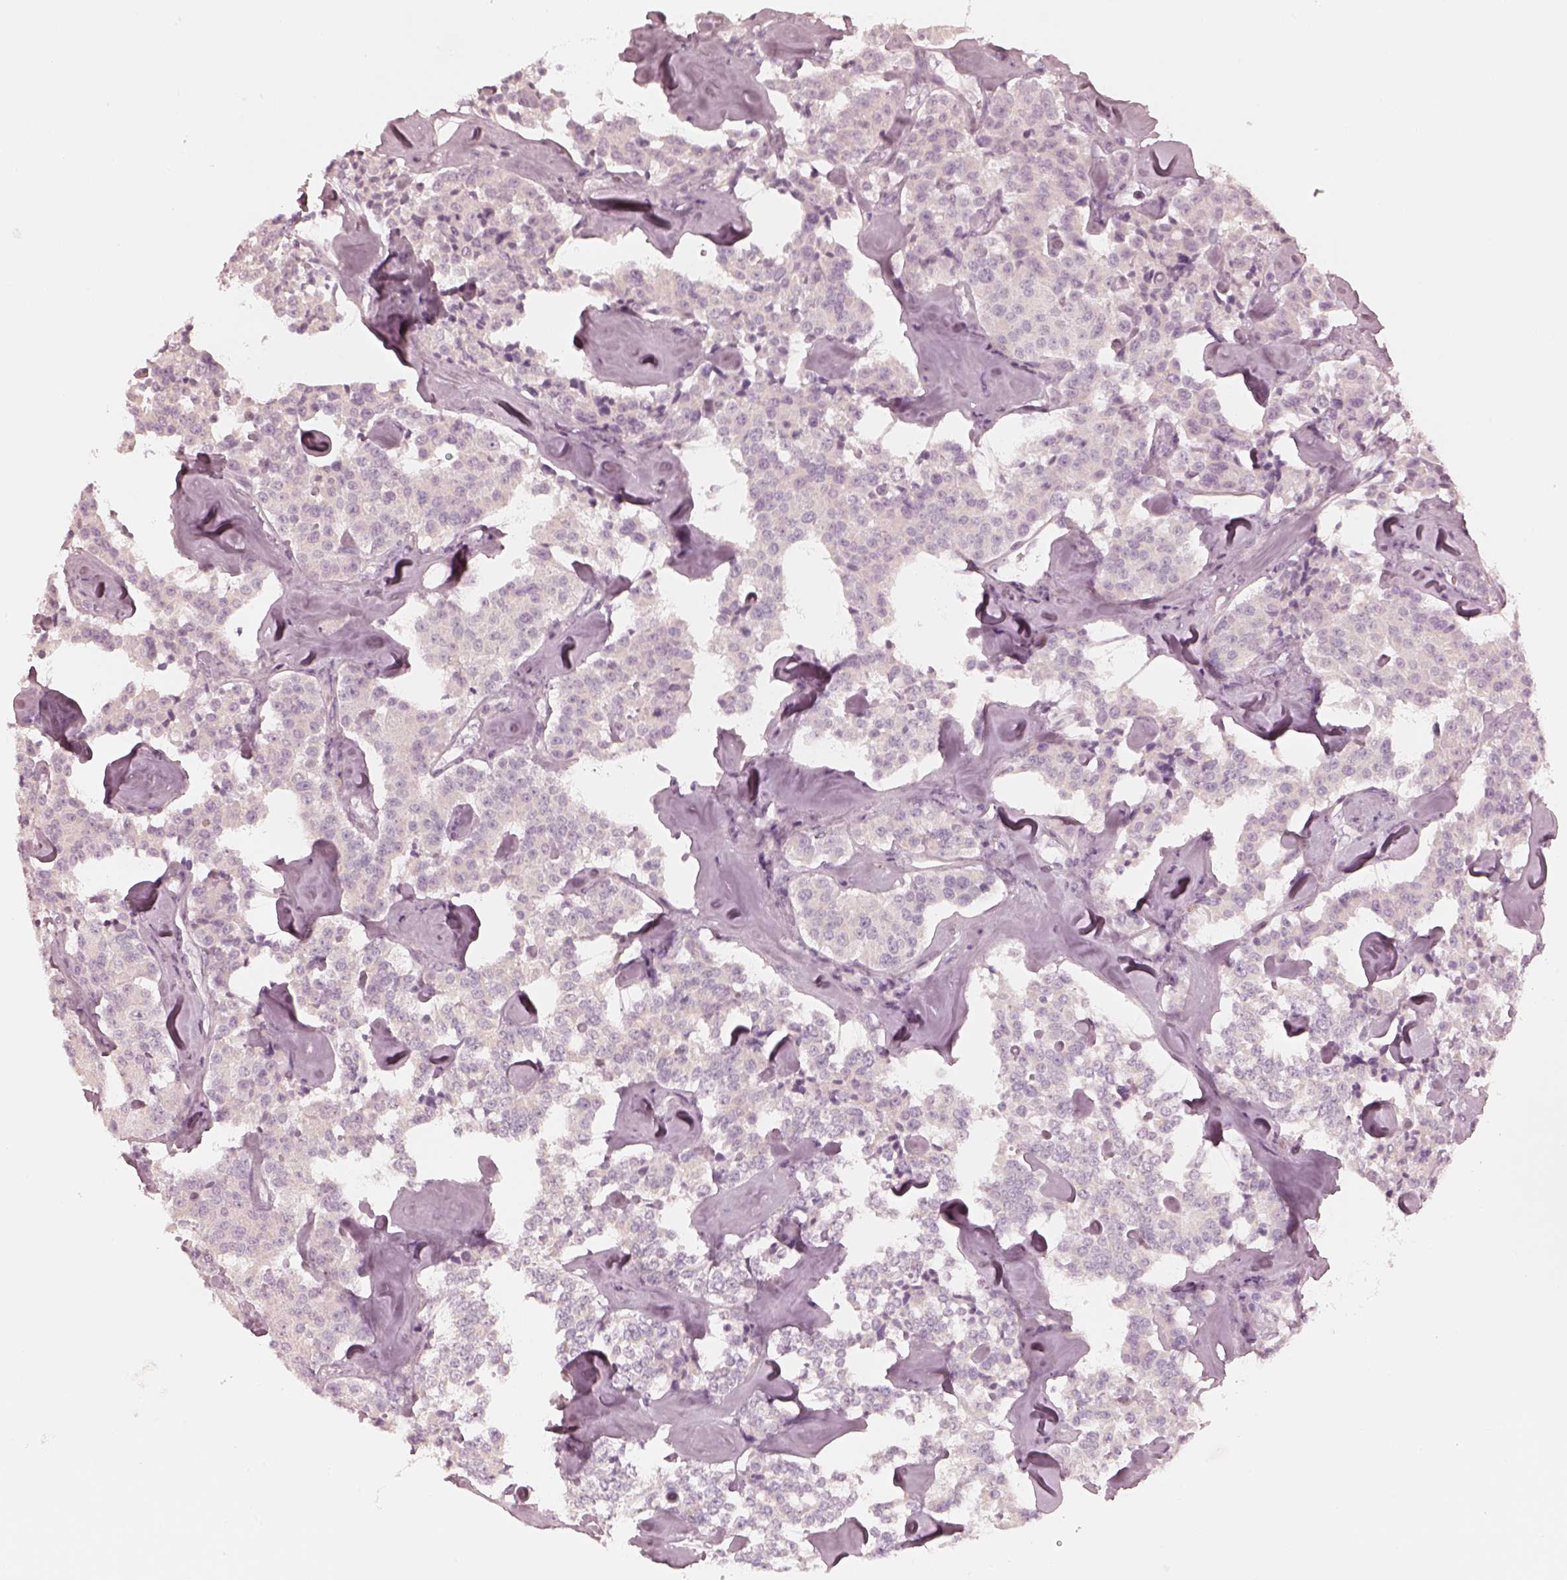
{"staining": {"intensity": "negative", "quantity": "none", "location": "none"}, "tissue": "carcinoid", "cell_type": "Tumor cells", "image_type": "cancer", "snomed": [{"axis": "morphology", "description": "Carcinoid, malignant, NOS"}, {"axis": "topography", "description": "Pancreas"}], "caption": "High magnification brightfield microscopy of malignant carcinoid stained with DAB (brown) and counterstained with hematoxylin (blue): tumor cells show no significant staining.", "gene": "CALR3", "patient": {"sex": "male", "age": 41}}